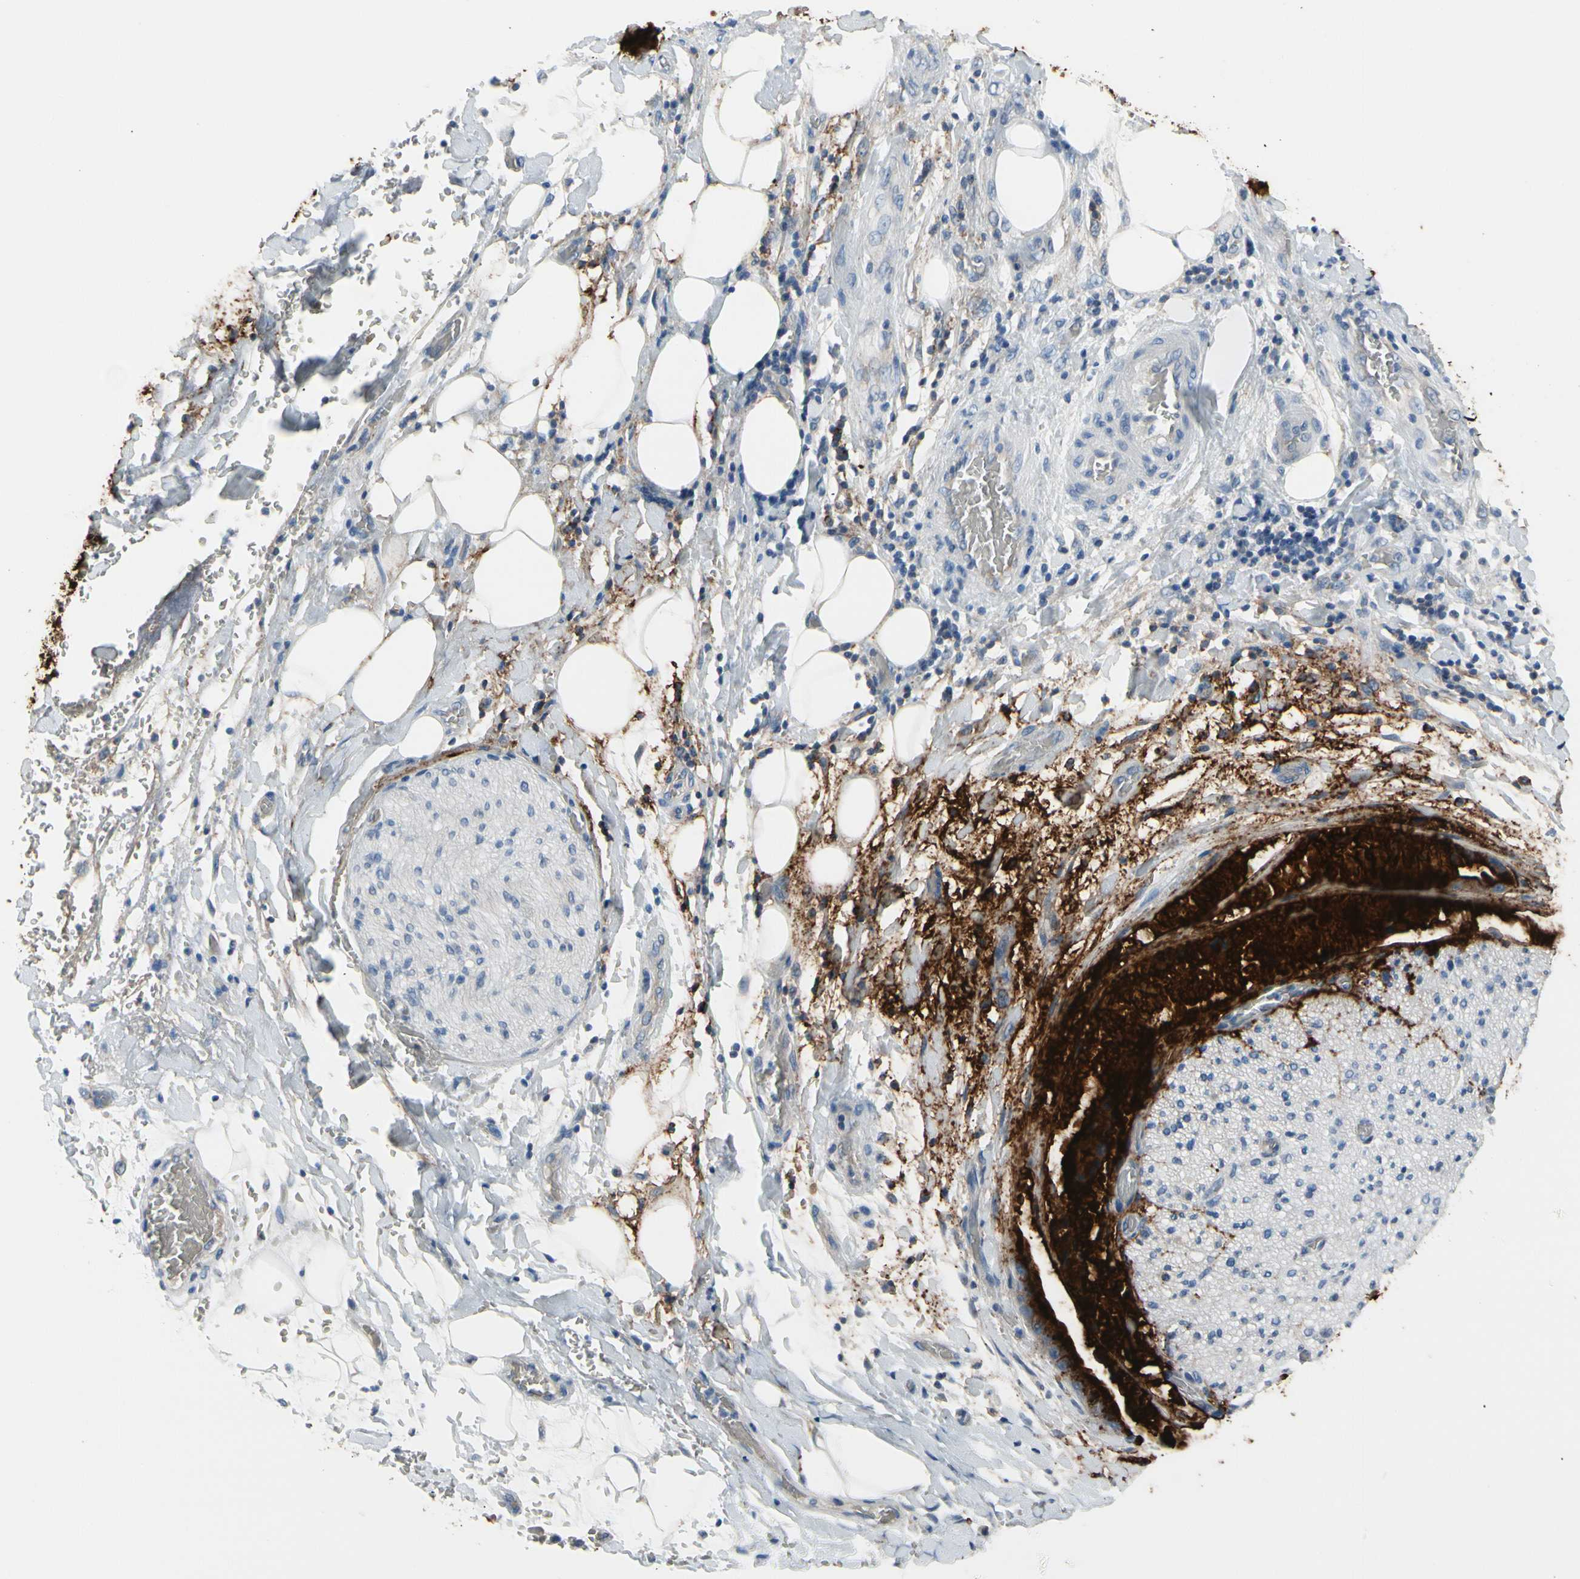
{"staining": {"intensity": "negative", "quantity": "none", "location": "none"}, "tissue": "adipose tissue", "cell_type": "Adipocytes", "image_type": "normal", "snomed": [{"axis": "morphology", "description": "Normal tissue, NOS"}, {"axis": "morphology", "description": "Cholangiocarcinoma"}, {"axis": "topography", "description": "Liver"}, {"axis": "topography", "description": "Peripheral nerve tissue"}], "caption": "IHC micrograph of unremarkable adipose tissue stained for a protein (brown), which demonstrates no positivity in adipocytes.", "gene": "MUC5B", "patient": {"sex": "male", "age": 50}}